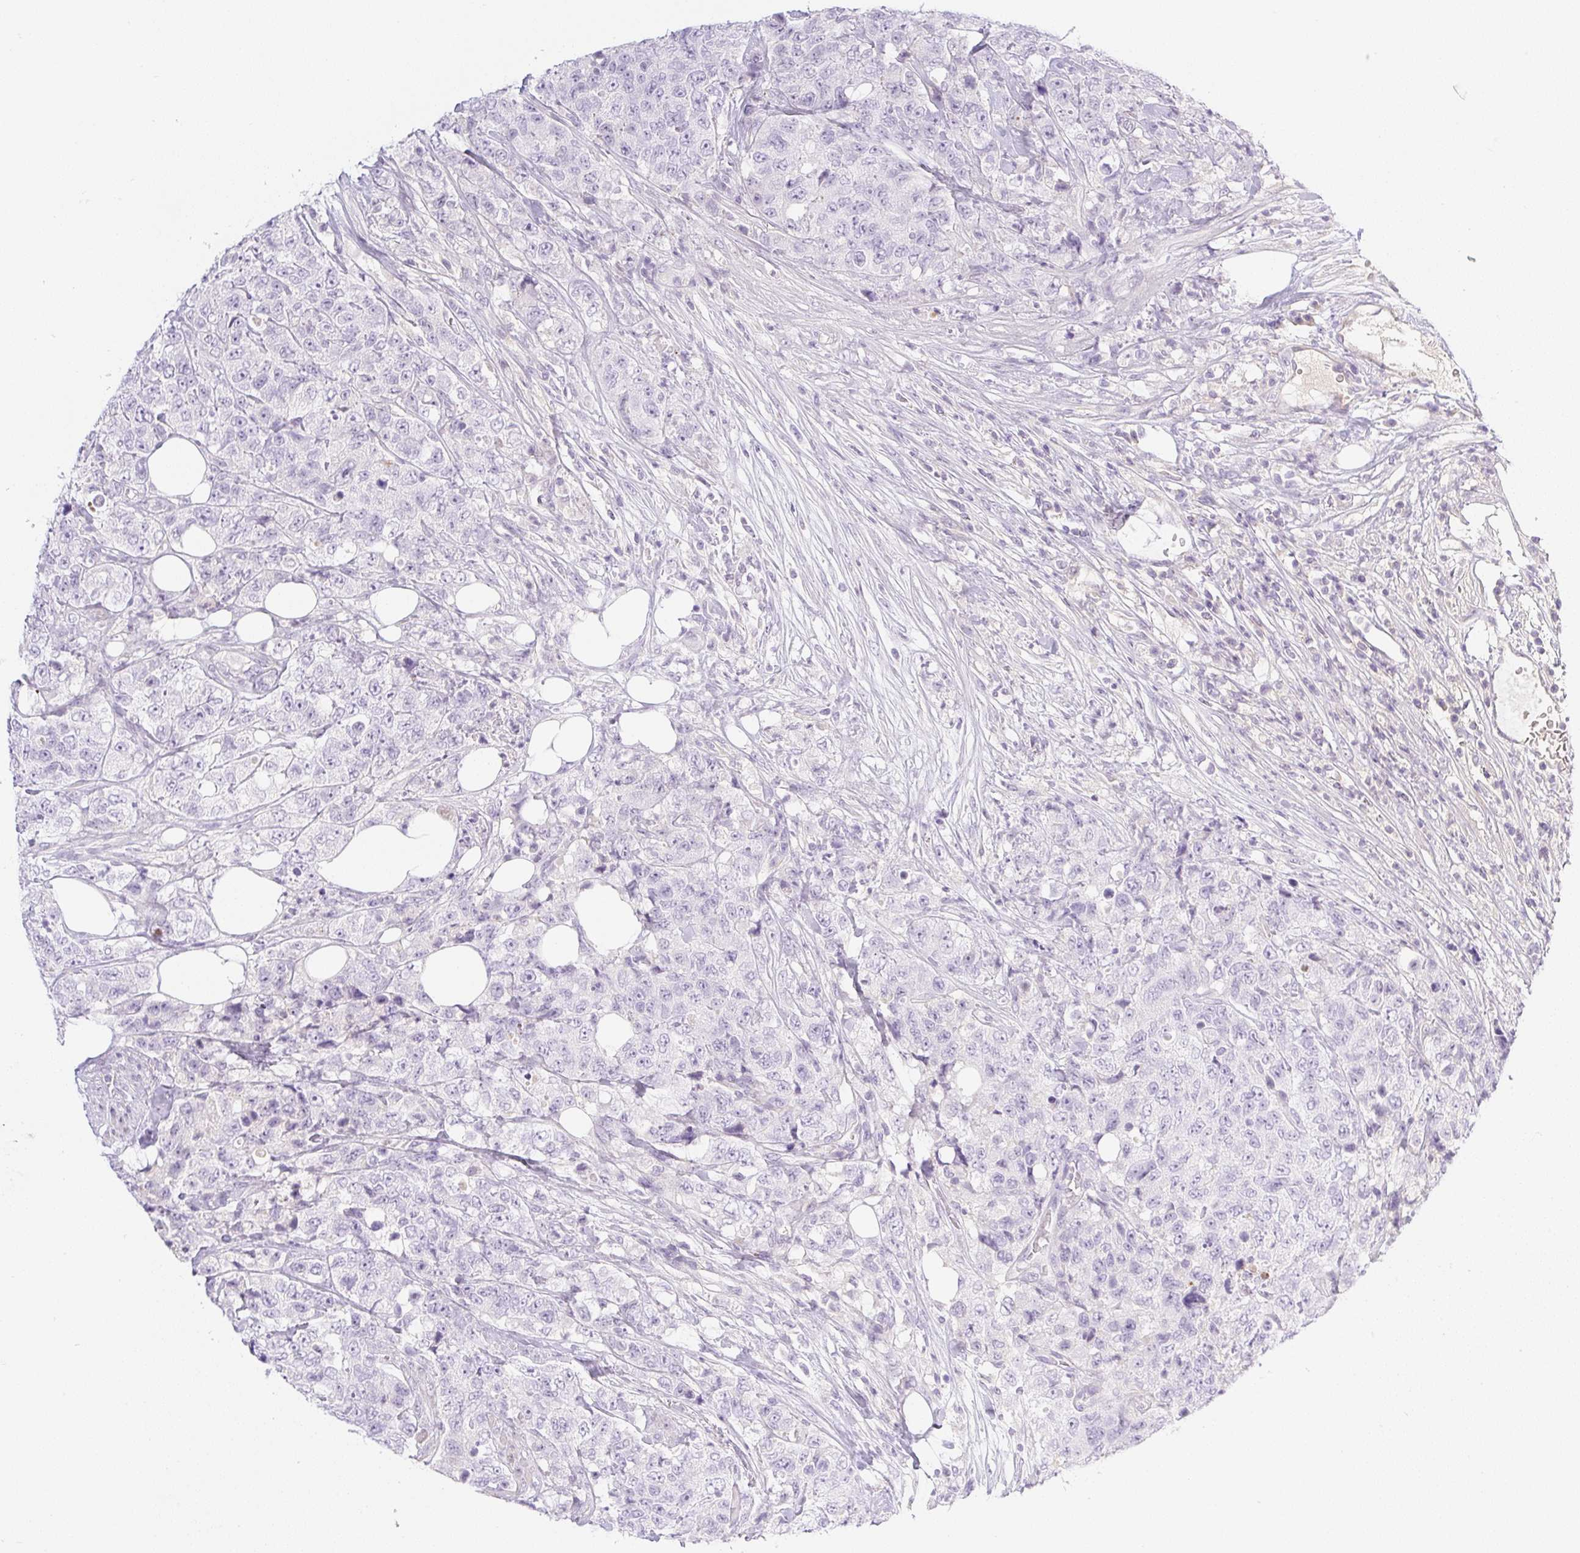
{"staining": {"intensity": "negative", "quantity": "none", "location": "none"}, "tissue": "urothelial cancer", "cell_type": "Tumor cells", "image_type": "cancer", "snomed": [{"axis": "morphology", "description": "Urothelial carcinoma, High grade"}, {"axis": "topography", "description": "Urinary bladder"}], "caption": "A histopathology image of human urothelial cancer is negative for staining in tumor cells.", "gene": "MIA2", "patient": {"sex": "female", "age": 78}}